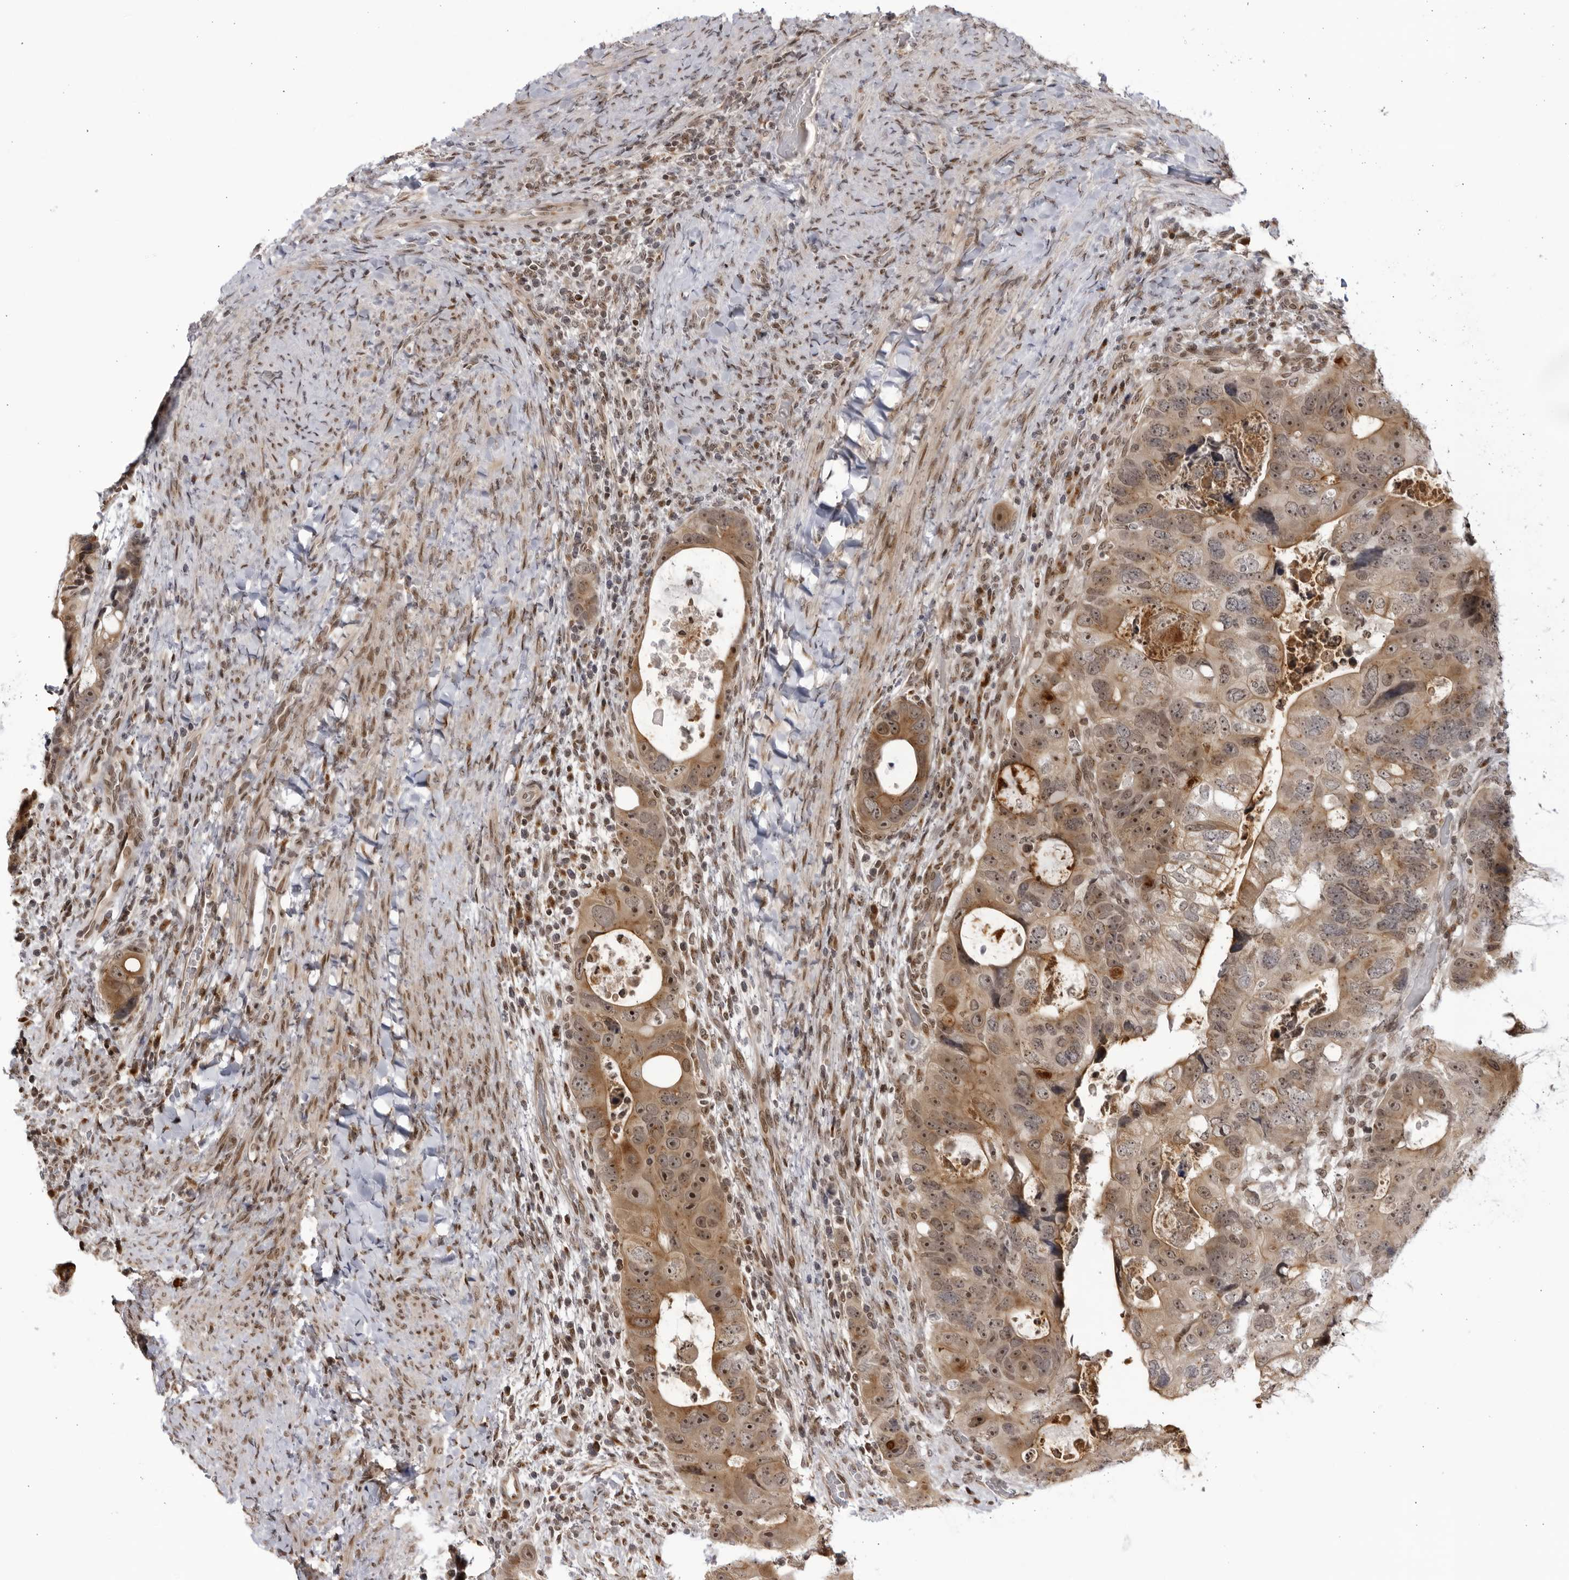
{"staining": {"intensity": "moderate", "quantity": ">75%", "location": "cytoplasmic/membranous,nuclear"}, "tissue": "colorectal cancer", "cell_type": "Tumor cells", "image_type": "cancer", "snomed": [{"axis": "morphology", "description": "Adenocarcinoma, NOS"}, {"axis": "topography", "description": "Rectum"}], "caption": "Immunohistochemistry photomicrograph of human colorectal cancer stained for a protein (brown), which displays medium levels of moderate cytoplasmic/membranous and nuclear expression in approximately >75% of tumor cells.", "gene": "RASGEF1C", "patient": {"sex": "male", "age": 59}}